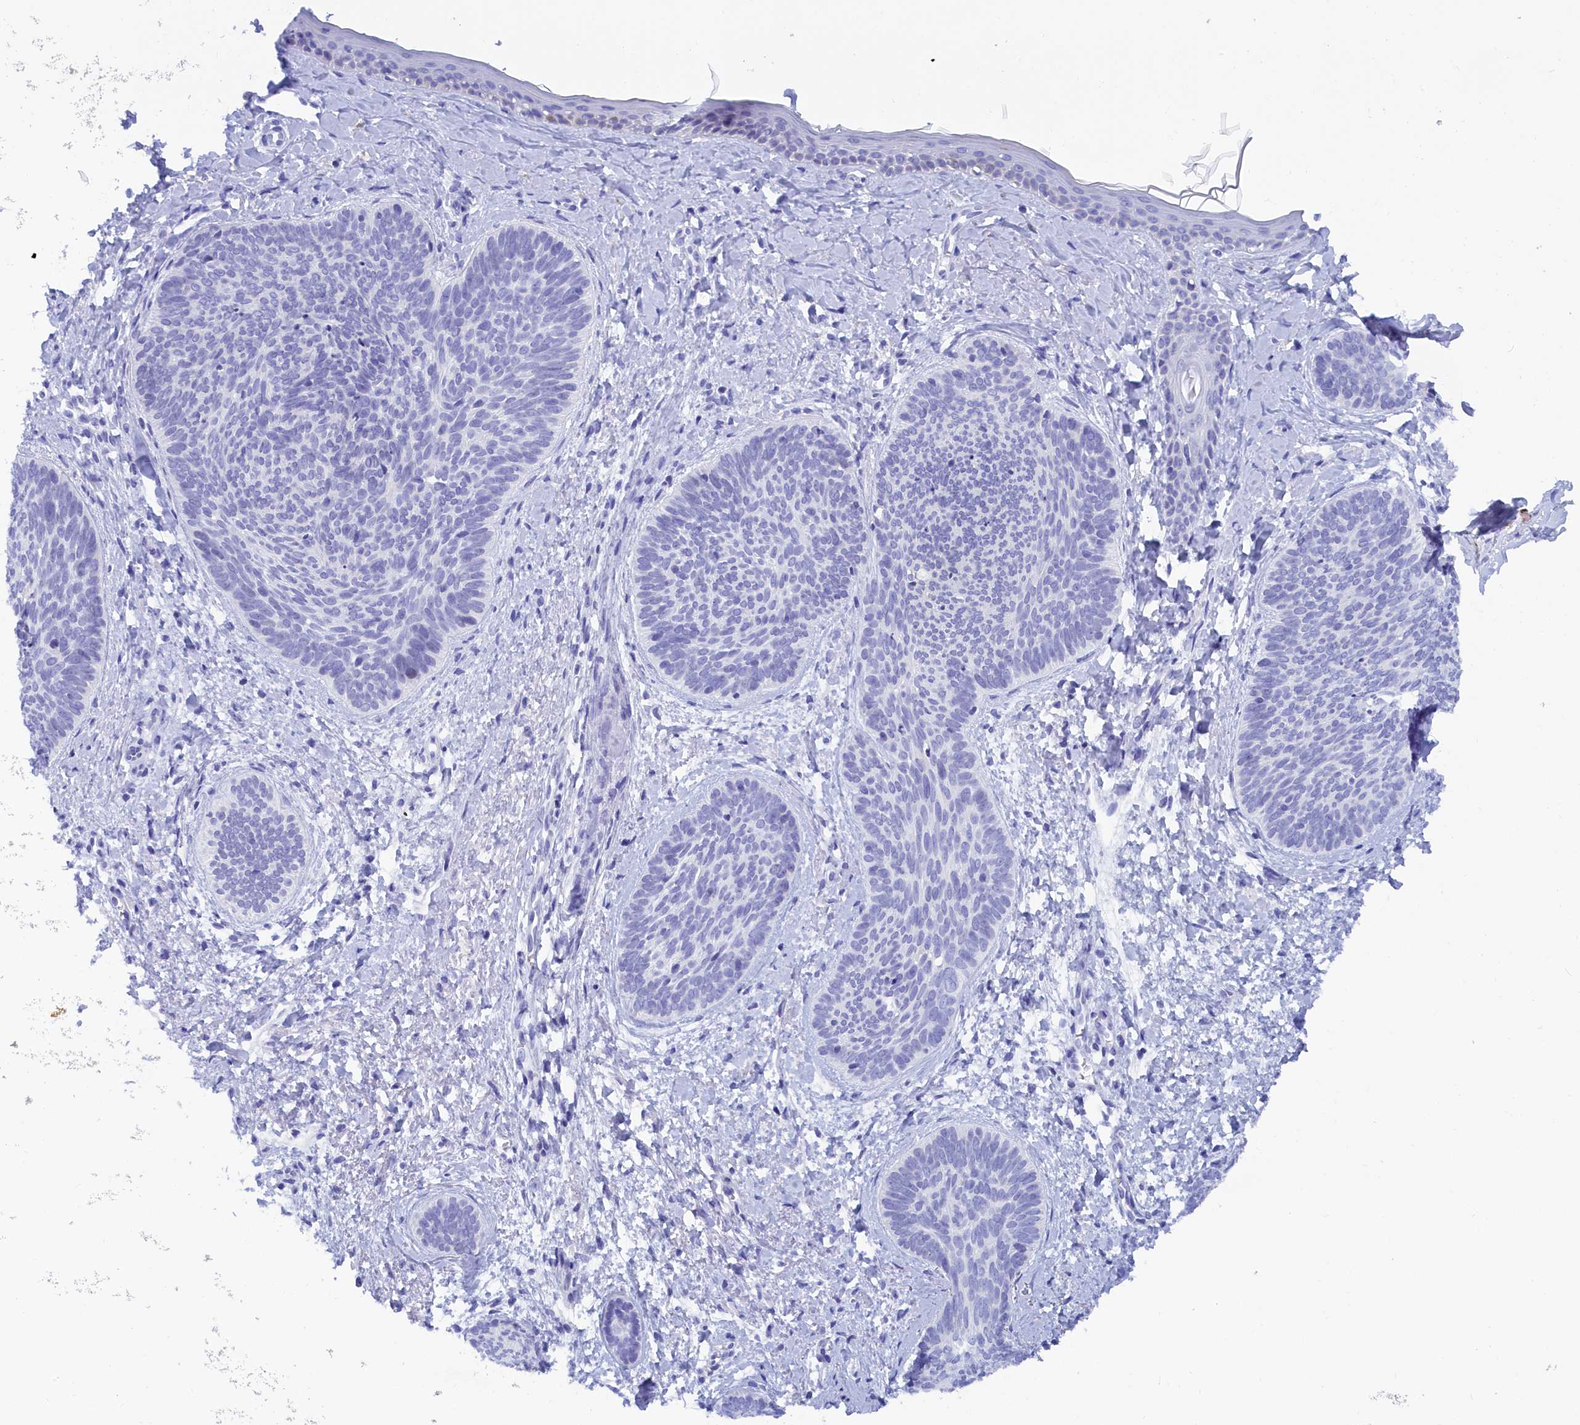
{"staining": {"intensity": "negative", "quantity": "none", "location": "none"}, "tissue": "skin cancer", "cell_type": "Tumor cells", "image_type": "cancer", "snomed": [{"axis": "morphology", "description": "Basal cell carcinoma"}, {"axis": "topography", "description": "Skin"}], "caption": "Immunohistochemistry (IHC) of basal cell carcinoma (skin) displays no staining in tumor cells.", "gene": "TRIM10", "patient": {"sex": "female", "age": 81}}